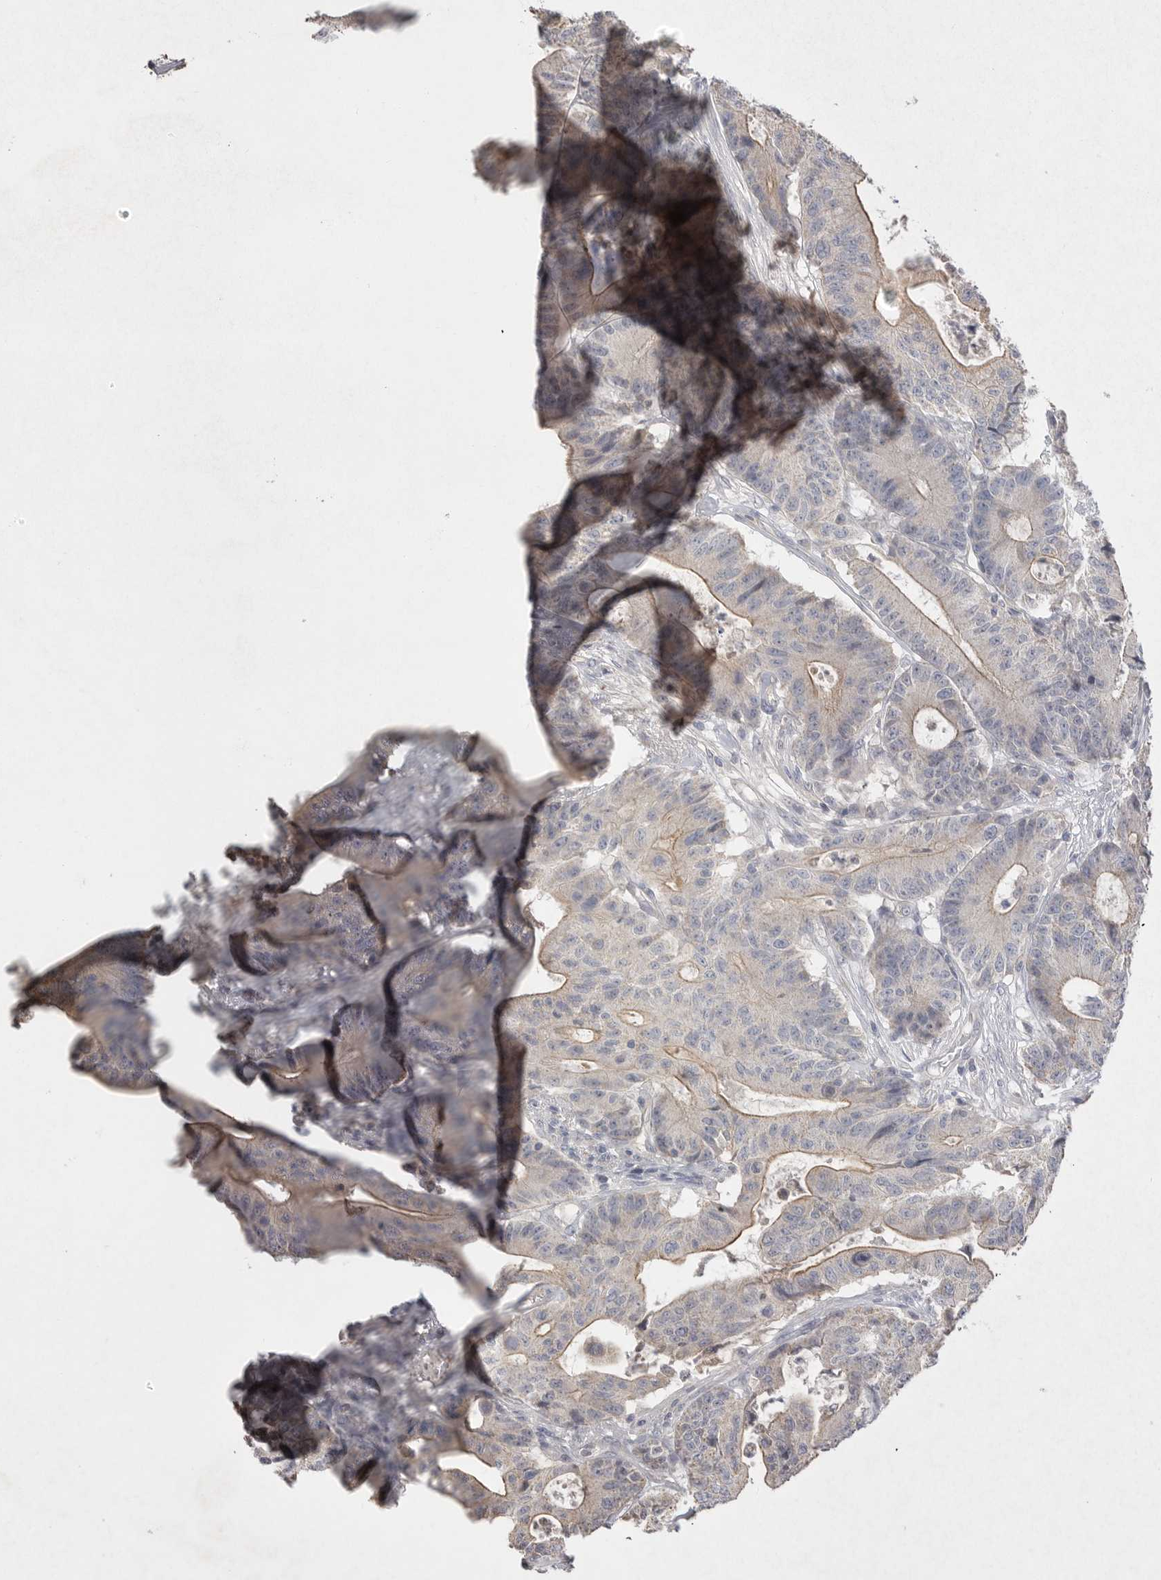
{"staining": {"intensity": "weak", "quantity": "<25%", "location": "cytoplasmic/membranous"}, "tissue": "colorectal cancer", "cell_type": "Tumor cells", "image_type": "cancer", "snomed": [{"axis": "morphology", "description": "Adenocarcinoma, NOS"}, {"axis": "topography", "description": "Colon"}], "caption": "Colorectal cancer stained for a protein using IHC reveals no expression tumor cells.", "gene": "VANGL2", "patient": {"sex": "female", "age": 84}}